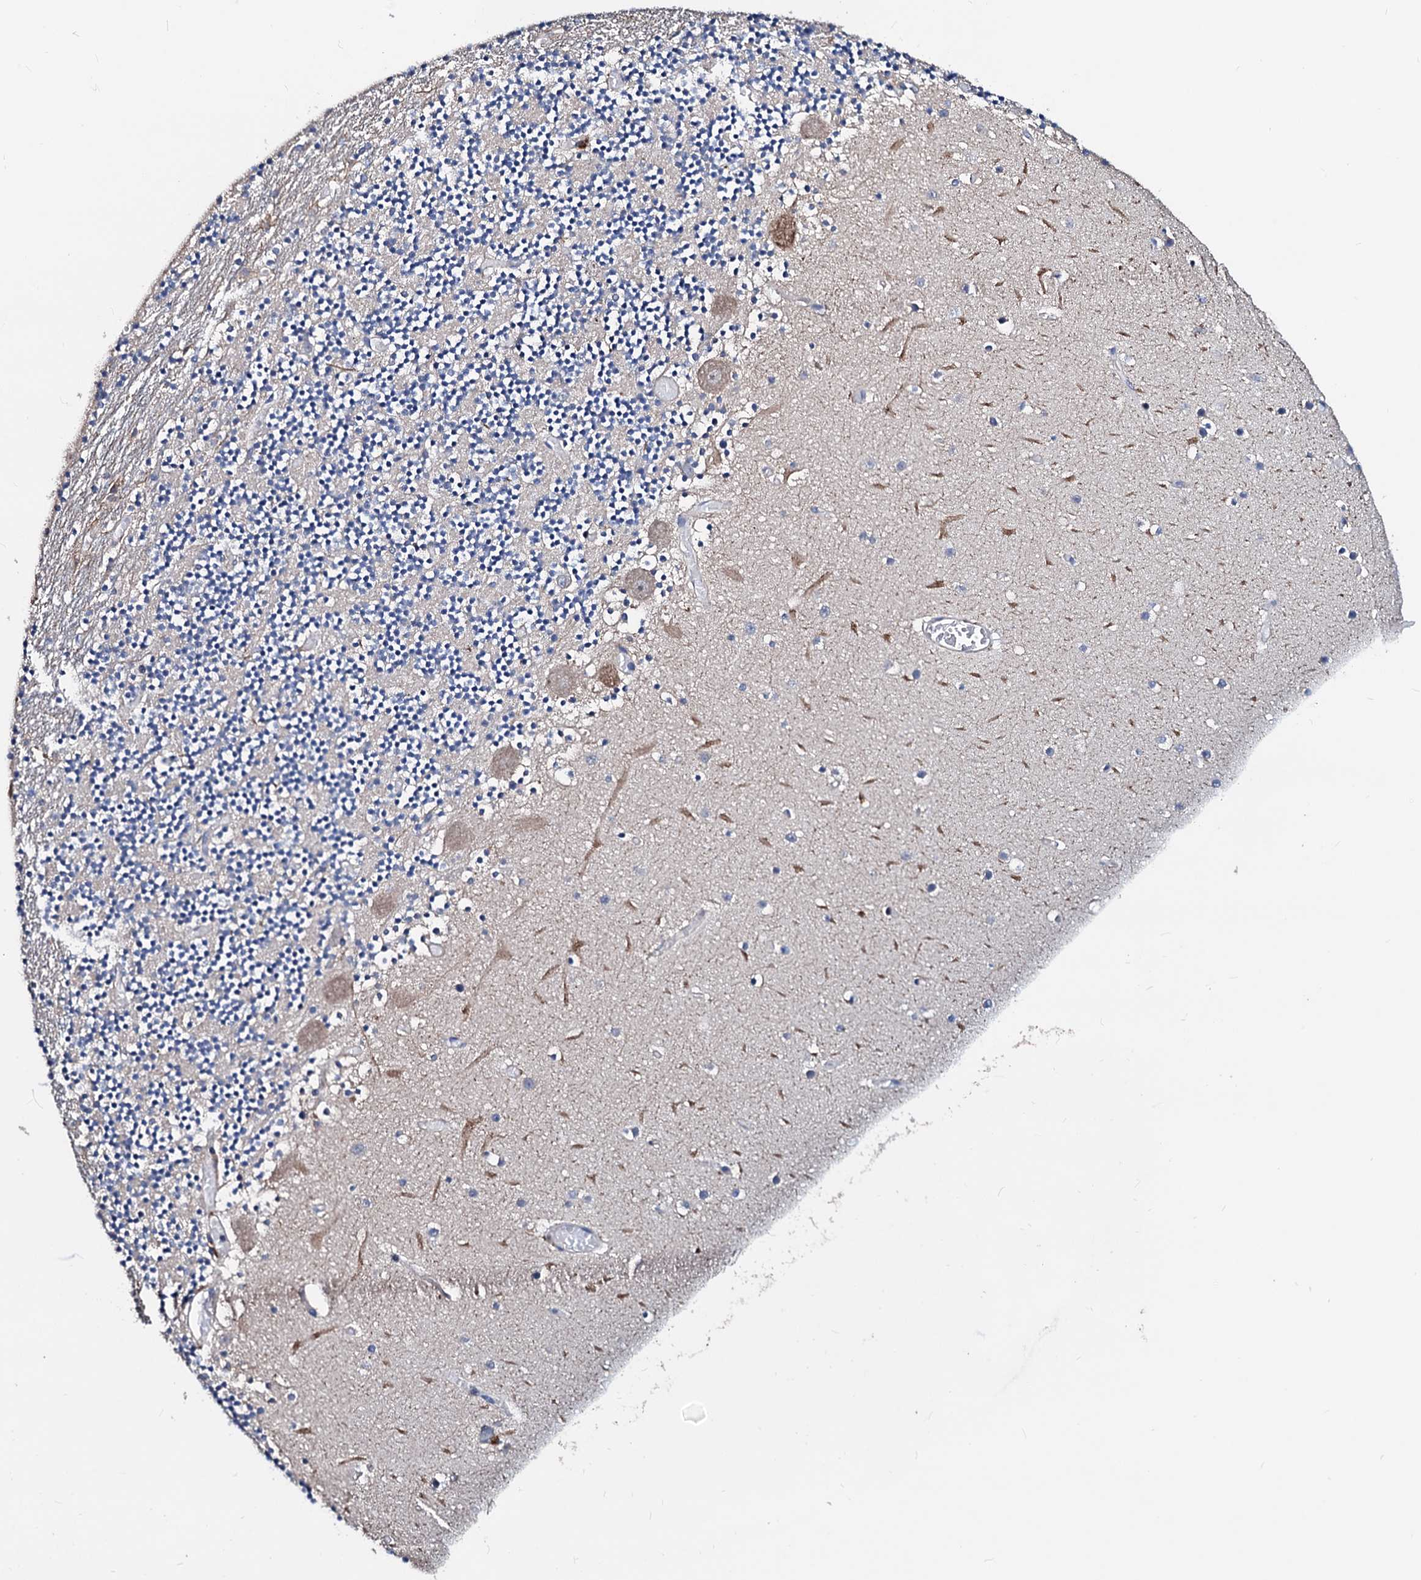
{"staining": {"intensity": "negative", "quantity": "none", "location": "none"}, "tissue": "cerebellum", "cell_type": "Cells in granular layer", "image_type": "normal", "snomed": [{"axis": "morphology", "description": "Normal tissue, NOS"}, {"axis": "topography", "description": "Cerebellum"}], "caption": "The photomicrograph displays no staining of cells in granular layer in normal cerebellum. (IHC, brightfield microscopy, high magnification).", "gene": "AKAP11", "patient": {"sex": "female", "age": 28}}